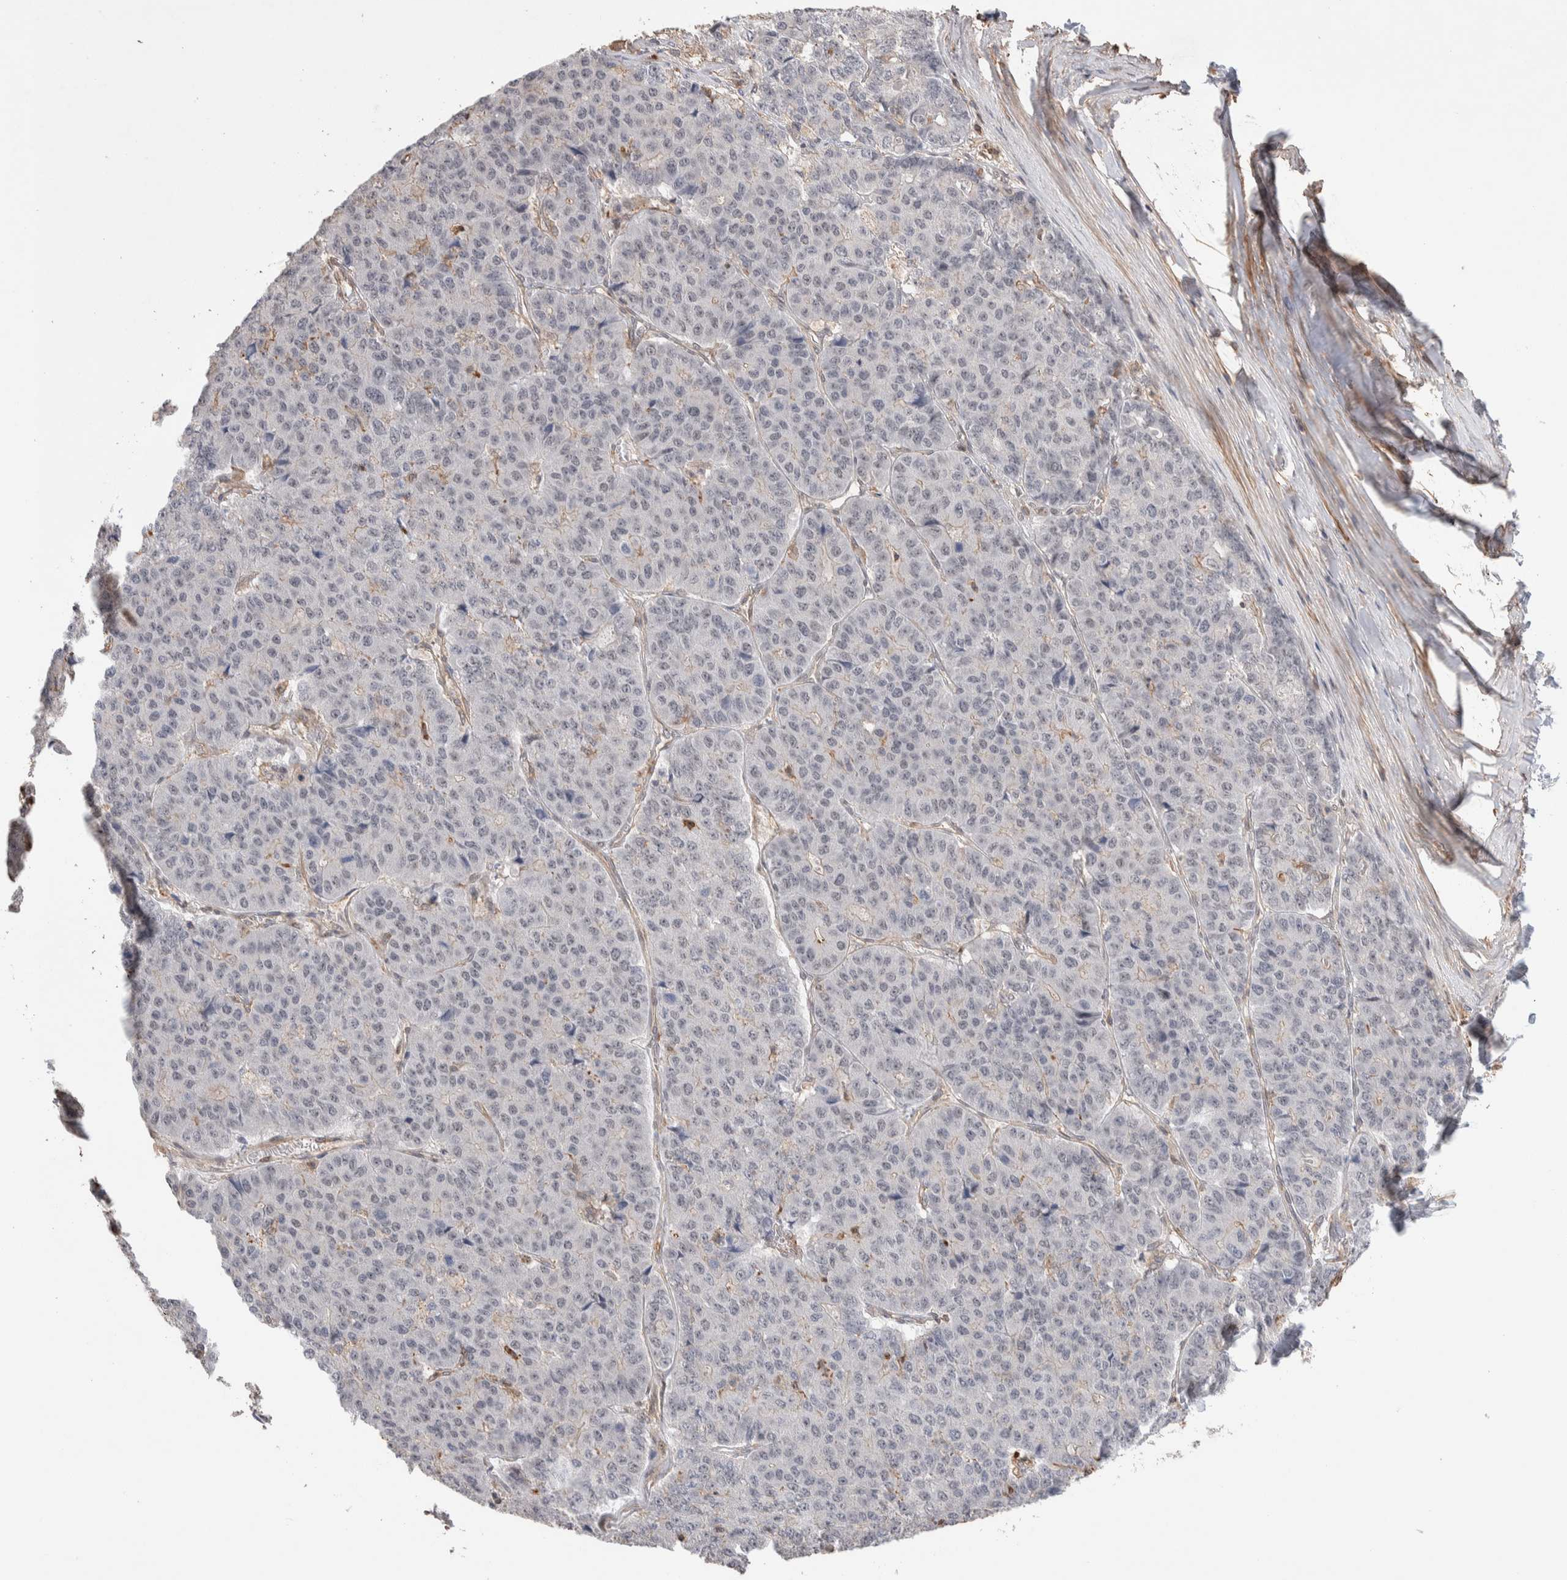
{"staining": {"intensity": "negative", "quantity": "none", "location": "none"}, "tissue": "pancreatic cancer", "cell_type": "Tumor cells", "image_type": "cancer", "snomed": [{"axis": "morphology", "description": "Adenocarcinoma, NOS"}, {"axis": "topography", "description": "Pancreas"}], "caption": "Image shows no protein positivity in tumor cells of pancreatic cancer (adenocarcinoma) tissue. Nuclei are stained in blue.", "gene": "ZNF704", "patient": {"sex": "male", "age": 50}}